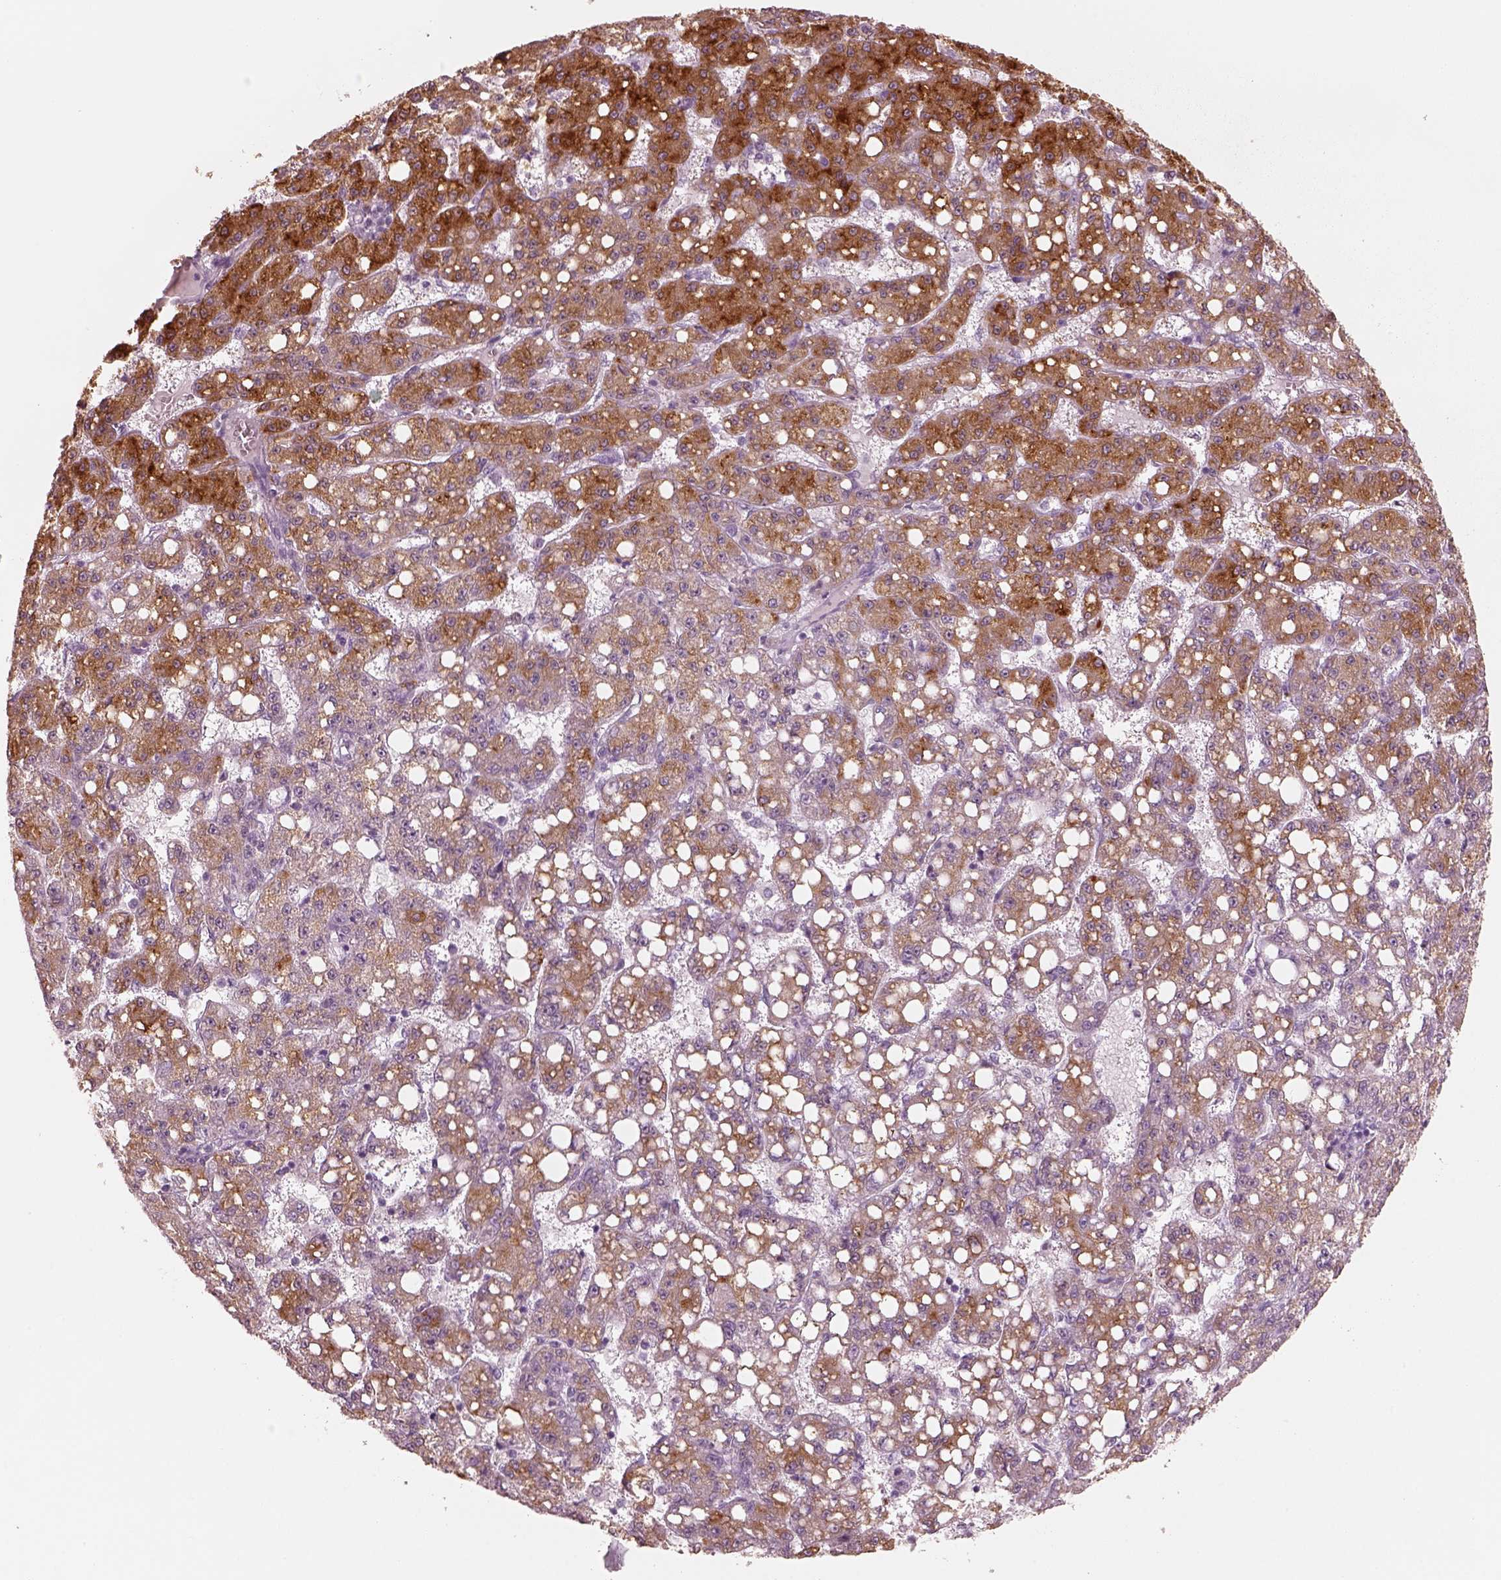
{"staining": {"intensity": "moderate", "quantity": "25%-75%", "location": "cytoplasmic/membranous"}, "tissue": "liver cancer", "cell_type": "Tumor cells", "image_type": "cancer", "snomed": [{"axis": "morphology", "description": "Carcinoma, Hepatocellular, NOS"}, {"axis": "topography", "description": "Liver"}], "caption": "A brown stain shows moderate cytoplasmic/membranous expression of a protein in liver cancer tumor cells. Ihc stains the protein in brown and the nuclei are stained blue.", "gene": "PON3", "patient": {"sex": "female", "age": 65}}